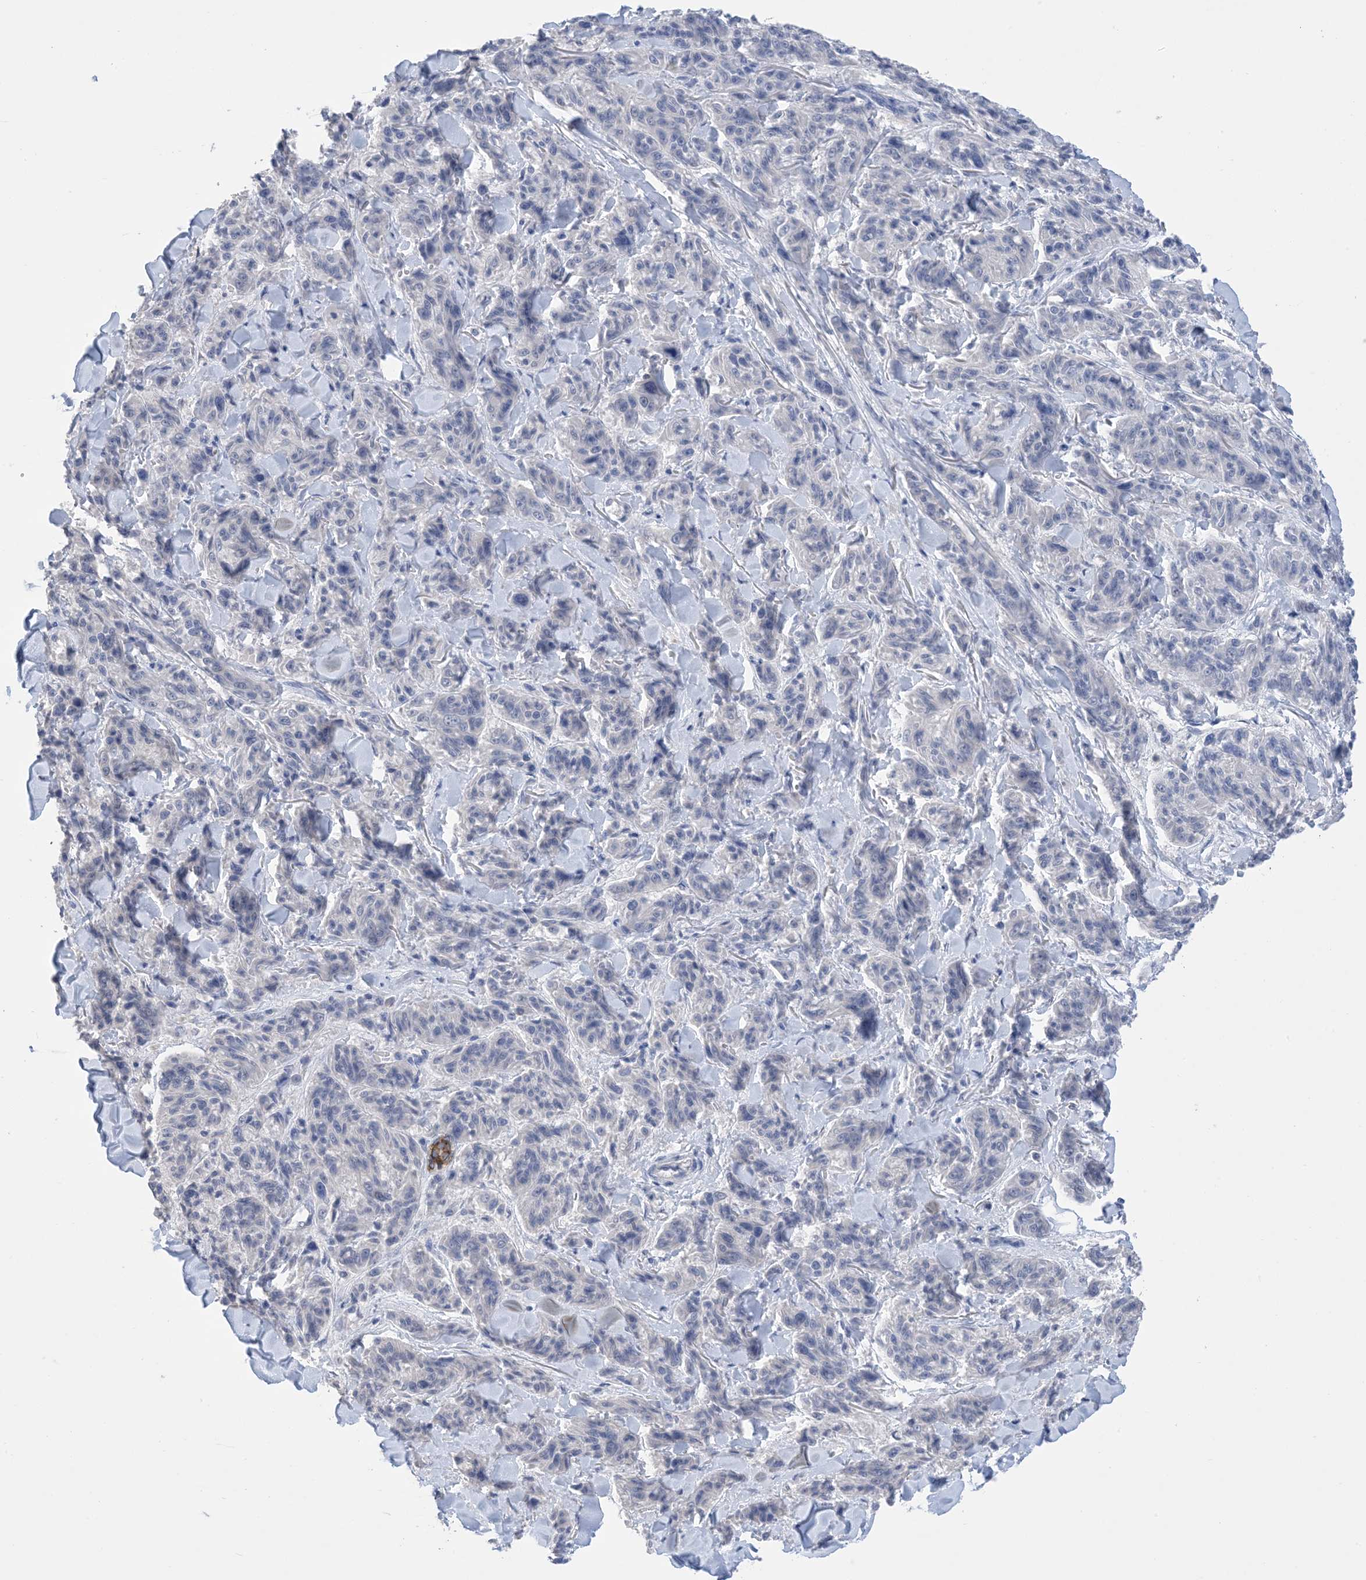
{"staining": {"intensity": "negative", "quantity": "none", "location": "none"}, "tissue": "melanoma", "cell_type": "Tumor cells", "image_type": "cancer", "snomed": [{"axis": "morphology", "description": "Malignant melanoma, NOS"}, {"axis": "topography", "description": "Skin"}], "caption": "Protein analysis of melanoma demonstrates no significant positivity in tumor cells. (DAB (3,3'-diaminobenzidine) immunohistochemistry with hematoxylin counter stain).", "gene": "DSC3", "patient": {"sex": "male", "age": 53}}